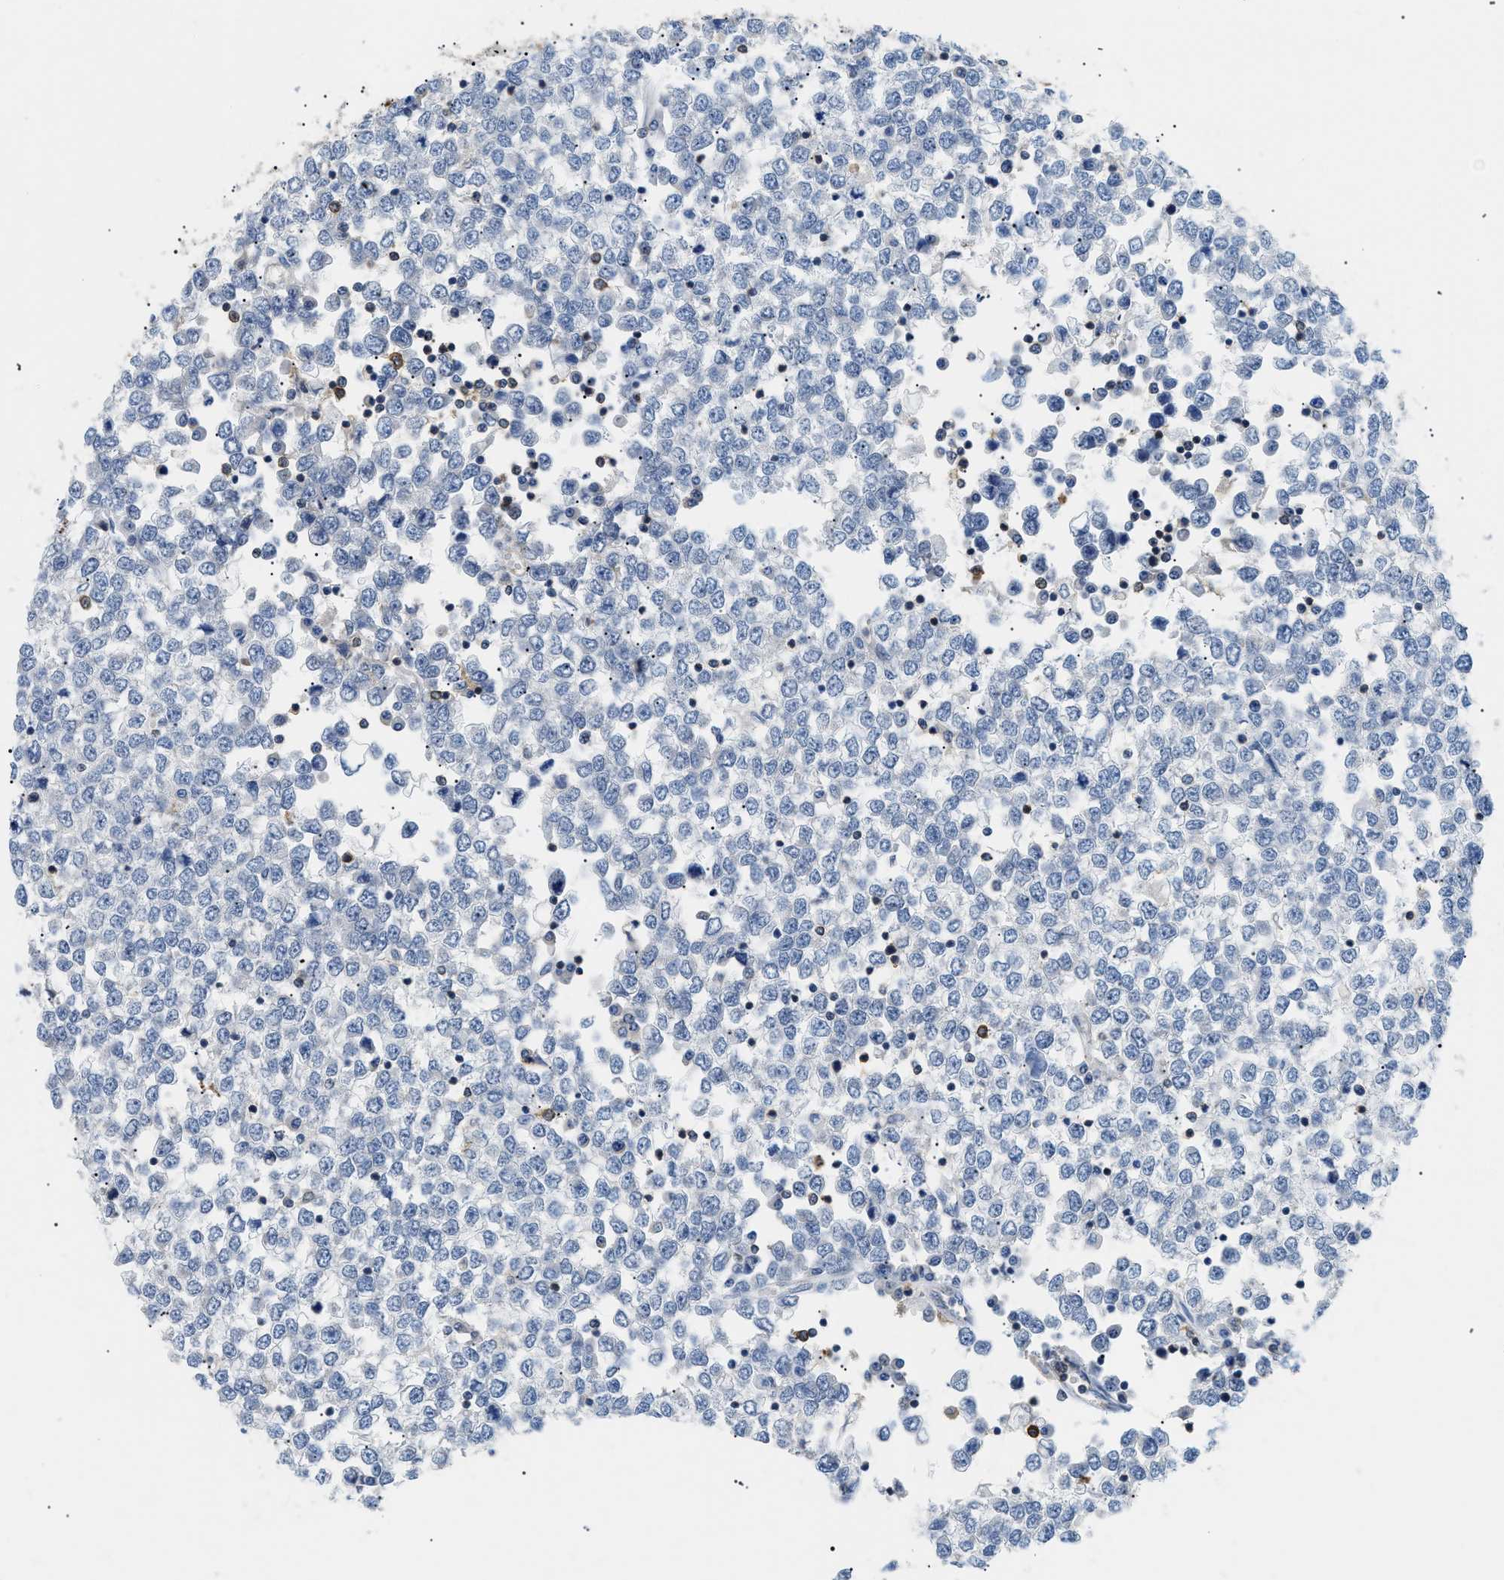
{"staining": {"intensity": "negative", "quantity": "none", "location": "none"}, "tissue": "testis cancer", "cell_type": "Tumor cells", "image_type": "cancer", "snomed": [{"axis": "morphology", "description": "Seminoma, NOS"}, {"axis": "topography", "description": "Testis"}], "caption": "There is no significant expression in tumor cells of testis cancer.", "gene": "INPP5D", "patient": {"sex": "male", "age": 65}}